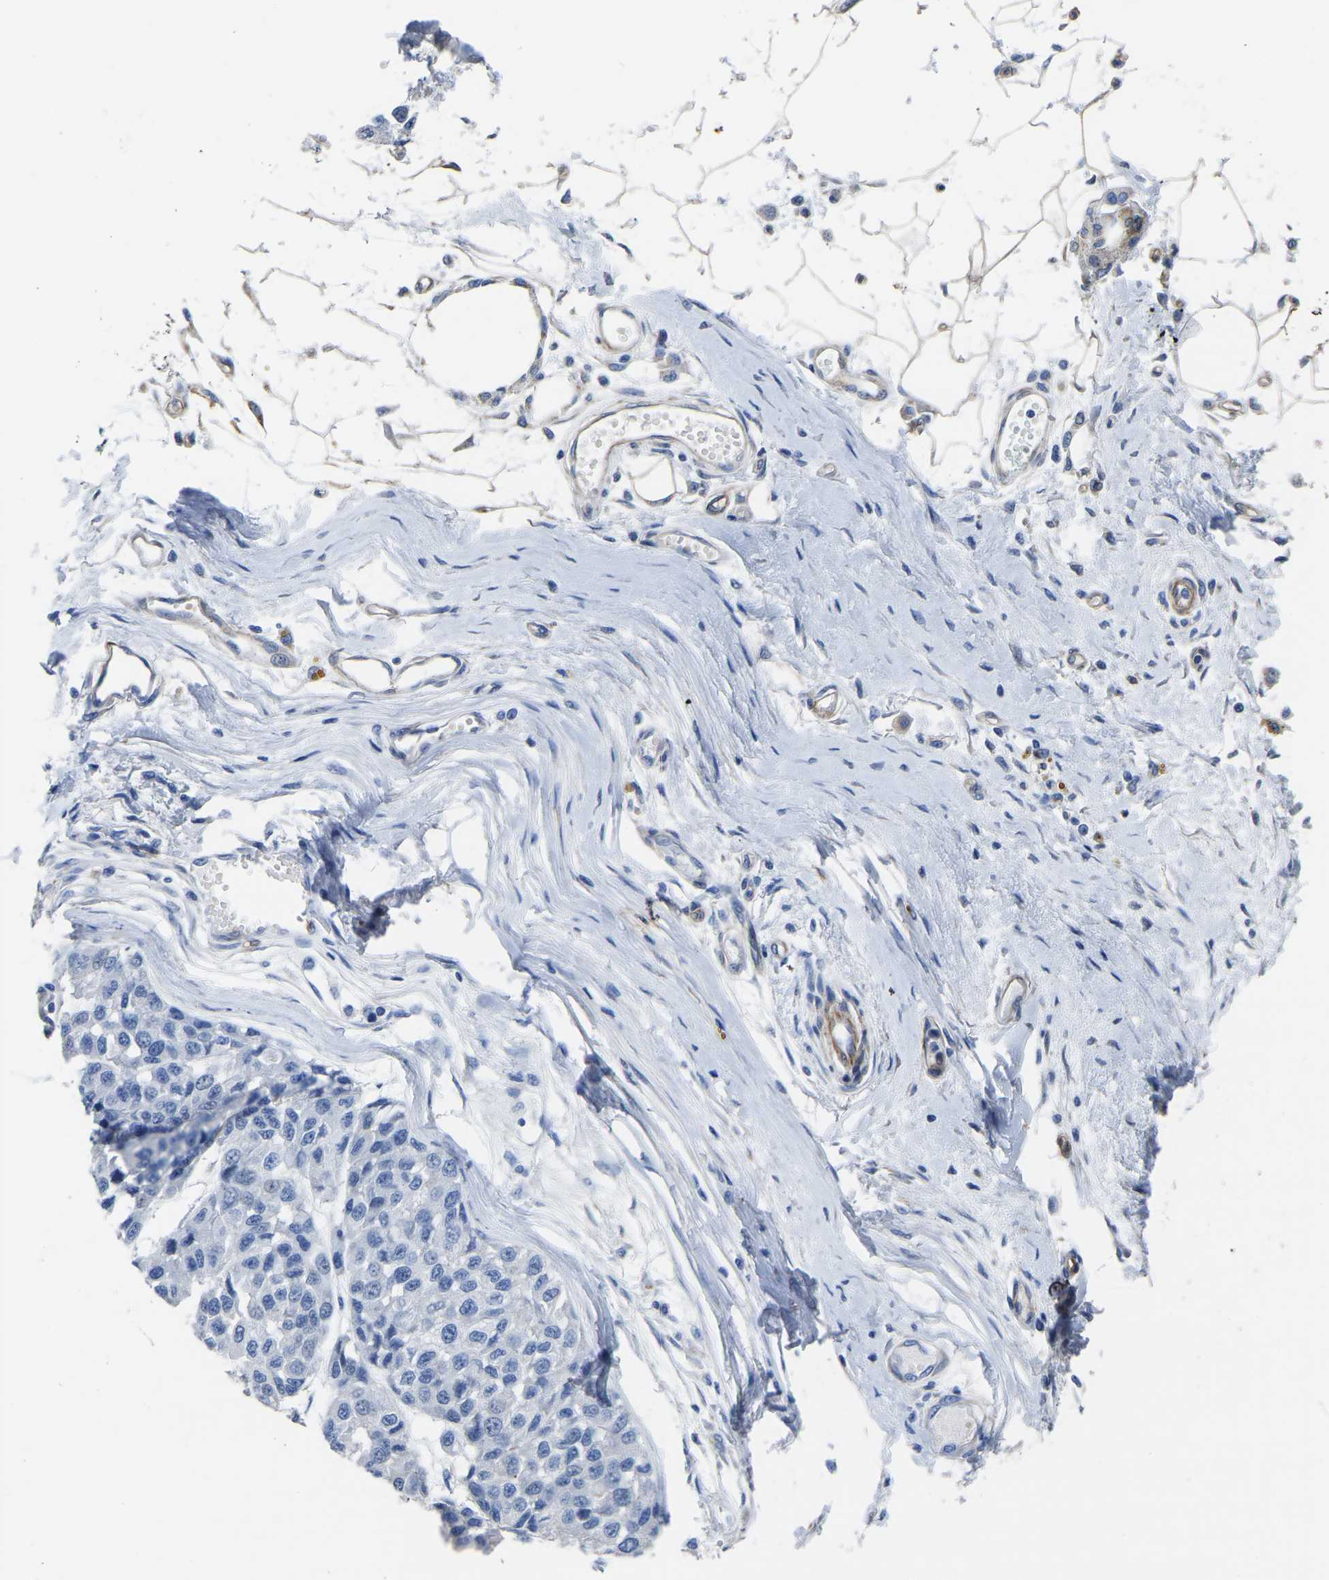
{"staining": {"intensity": "negative", "quantity": "none", "location": "none"}, "tissue": "melanoma", "cell_type": "Tumor cells", "image_type": "cancer", "snomed": [{"axis": "morphology", "description": "Malignant melanoma, NOS"}, {"axis": "topography", "description": "Skin"}], "caption": "This is a micrograph of IHC staining of malignant melanoma, which shows no positivity in tumor cells.", "gene": "SLC45A3", "patient": {"sex": "male", "age": 62}}